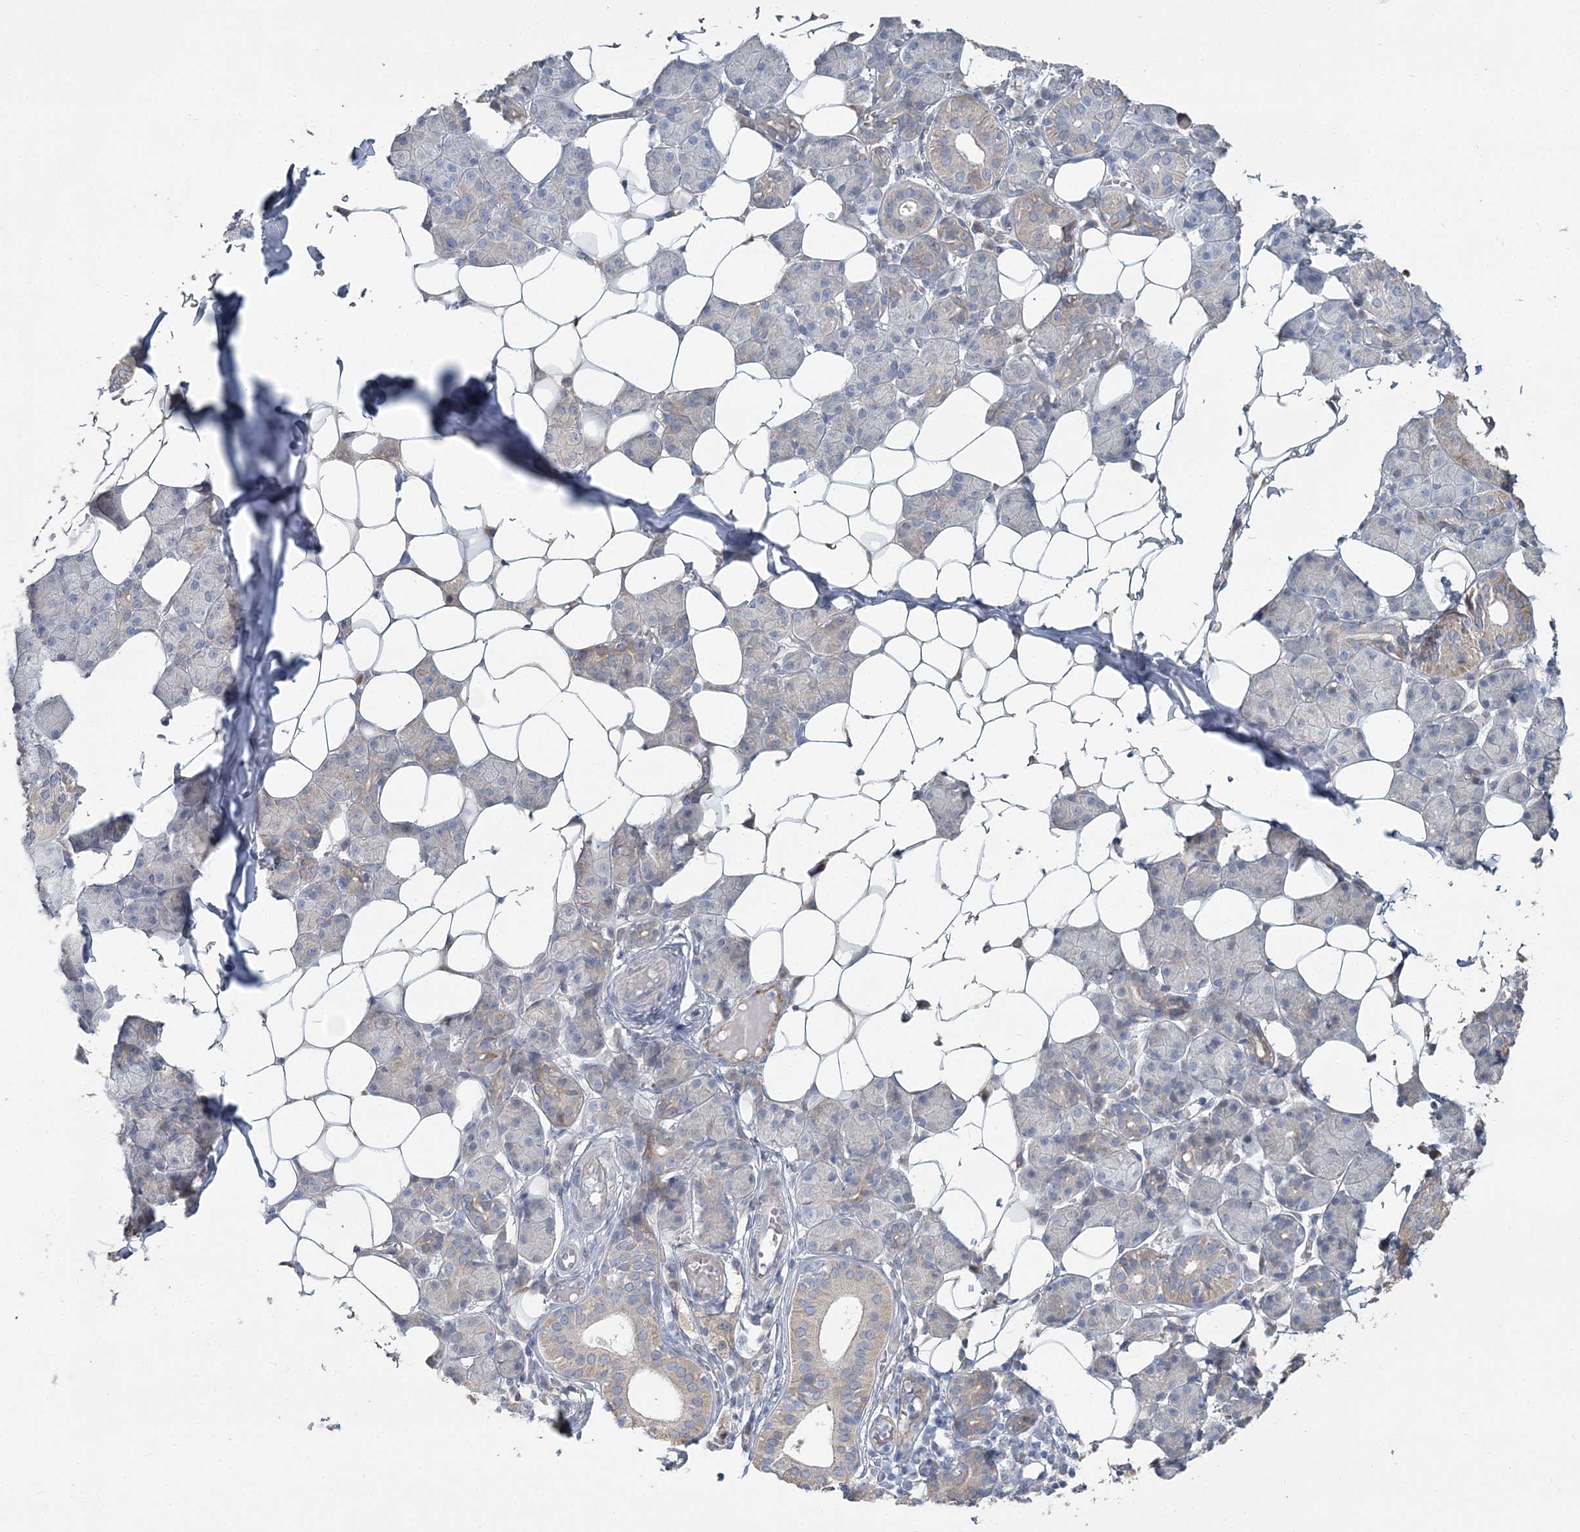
{"staining": {"intensity": "moderate", "quantity": "<25%", "location": "cytoplasmic/membranous"}, "tissue": "salivary gland", "cell_type": "Glandular cells", "image_type": "normal", "snomed": [{"axis": "morphology", "description": "Normal tissue, NOS"}, {"axis": "topography", "description": "Salivary gland"}], "caption": "DAB immunohistochemical staining of unremarkable human salivary gland reveals moderate cytoplasmic/membranous protein expression in approximately <25% of glandular cells. The staining is performed using DAB (3,3'-diaminobenzidine) brown chromogen to label protein expression. The nuclei are counter-stained blue using hematoxylin.", "gene": "CMBL", "patient": {"sex": "female", "age": 33}}